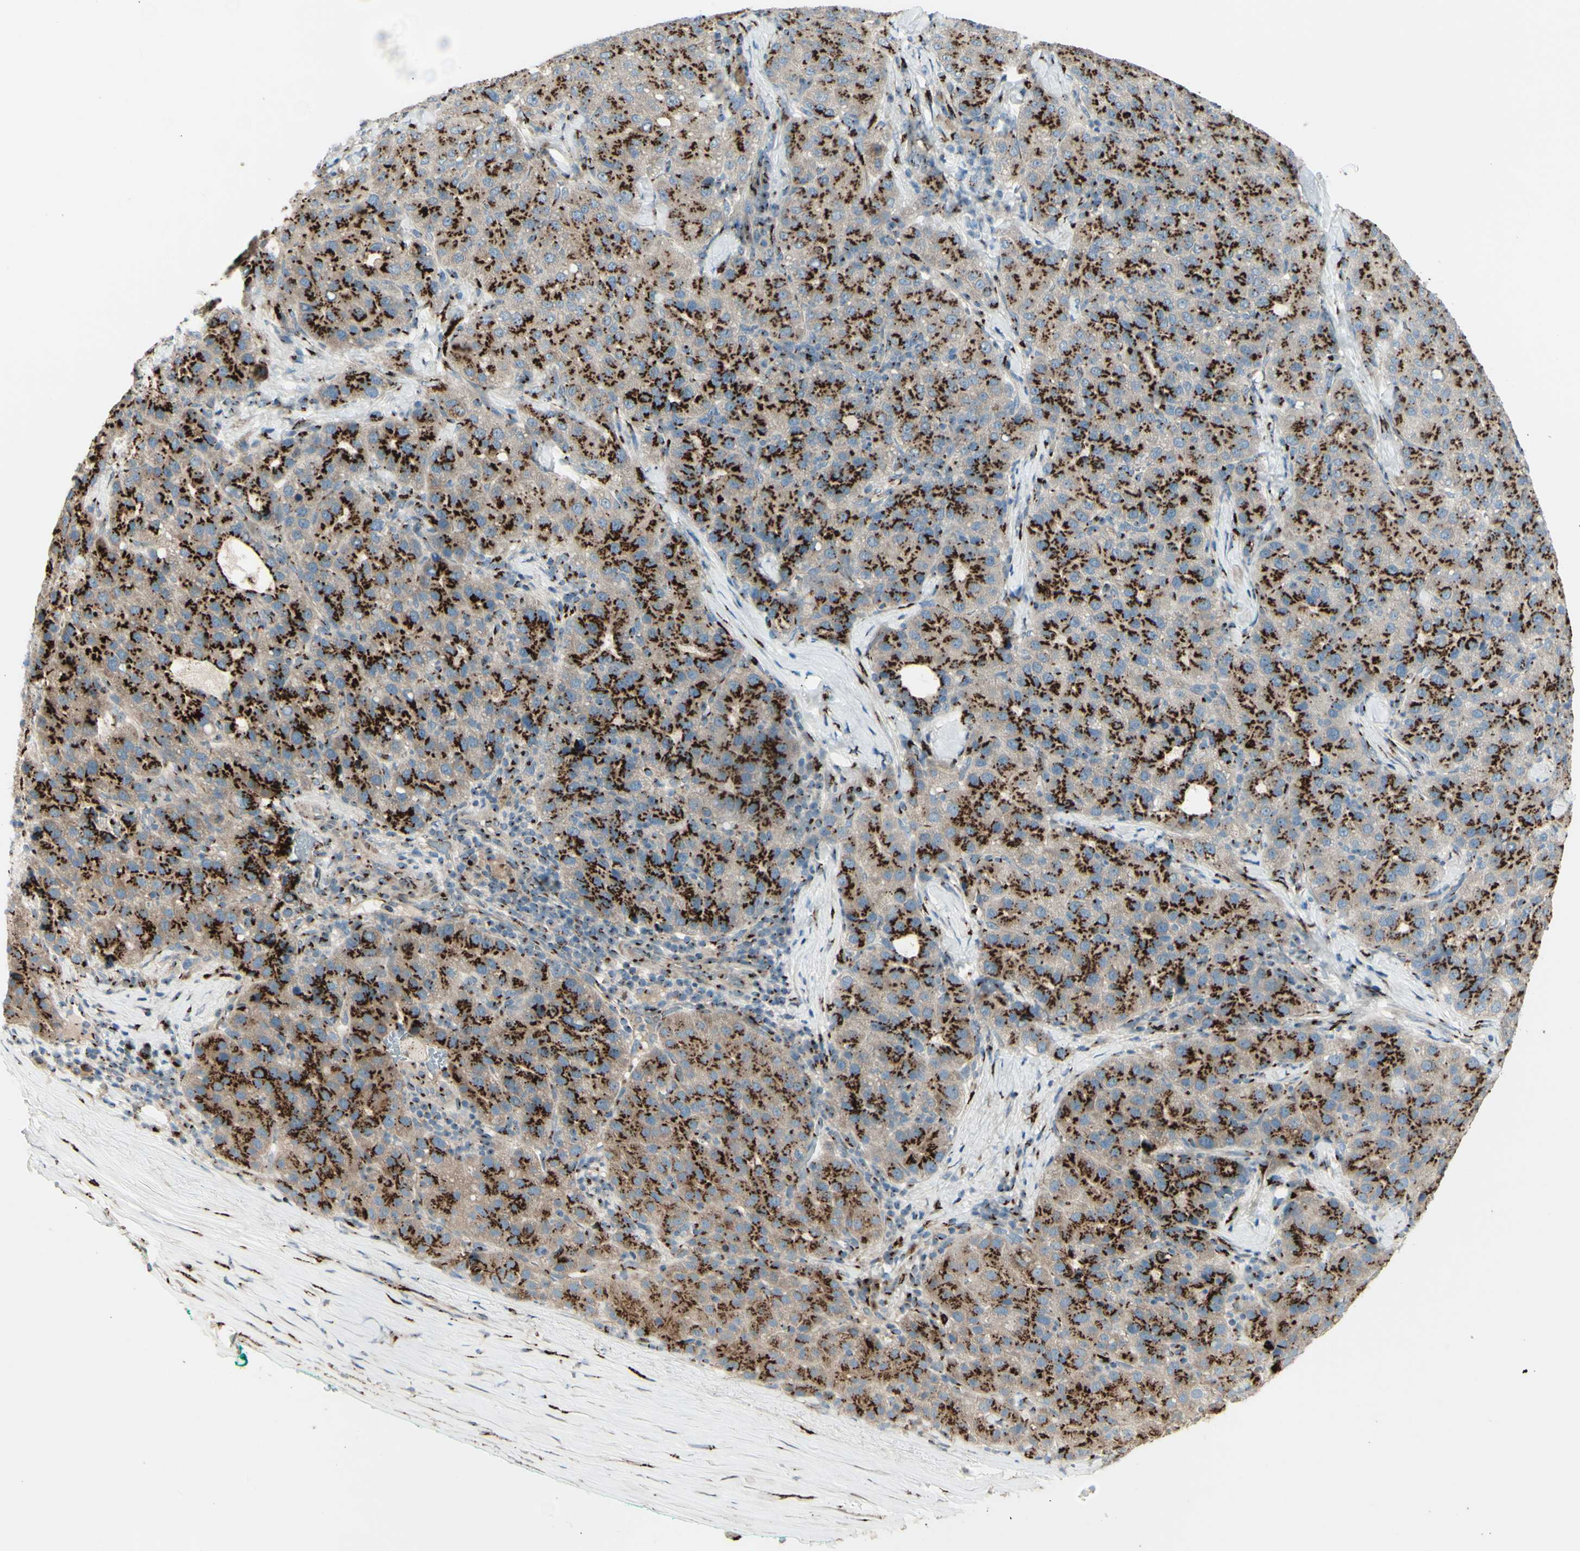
{"staining": {"intensity": "moderate", "quantity": ">75%", "location": "cytoplasmic/membranous"}, "tissue": "liver cancer", "cell_type": "Tumor cells", "image_type": "cancer", "snomed": [{"axis": "morphology", "description": "Carcinoma, Hepatocellular, NOS"}, {"axis": "topography", "description": "Liver"}], "caption": "The micrograph reveals immunohistochemical staining of liver cancer (hepatocellular carcinoma). There is moderate cytoplasmic/membranous staining is present in approximately >75% of tumor cells. The staining was performed using DAB to visualize the protein expression in brown, while the nuclei were stained in blue with hematoxylin (Magnification: 20x).", "gene": "BPNT2", "patient": {"sex": "male", "age": 65}}